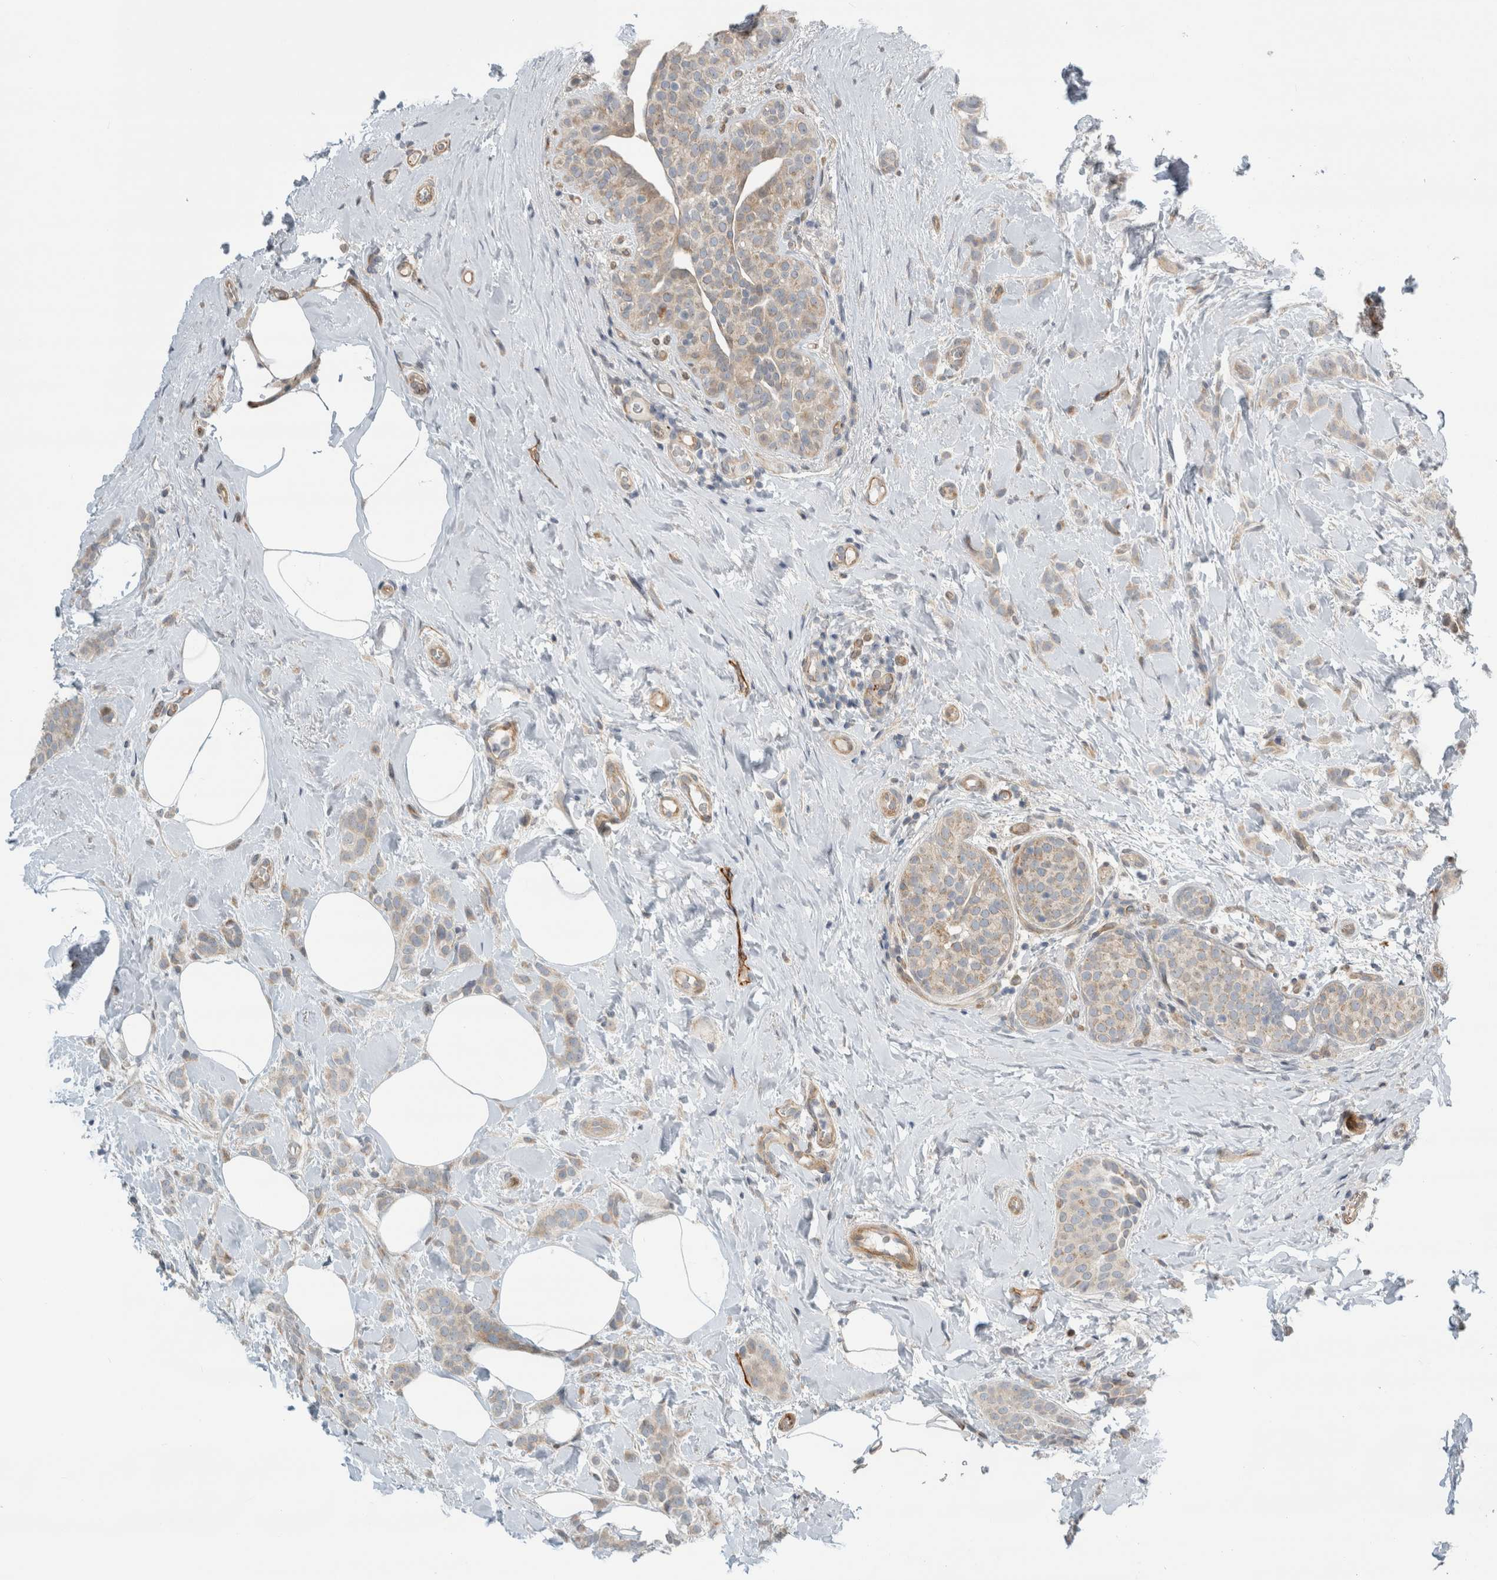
{"staining": {"intensity": "weak", "quantity": ">75%", "location": "cytoplasmic/membranous"}, "tissue": "breast cancer", "cell_type": "Tumor cells", "image_type": "cancer", "snomed": [{"axis": "morphology", "description": "Lobular carcinoma, in situ"}, {"axis": "morphology", "description": "Lobular carcinoma"}, {"axis": "topography", "description": "Breast"}], "caption": "This image demonstrates IHC staining of breast lobular carcinoma, with low weak cytoplasmic/membranous expression in approximately >75% of tumor cells.", "gene": "KPNA5", "patient": {"sex": "female", "age": 41}}